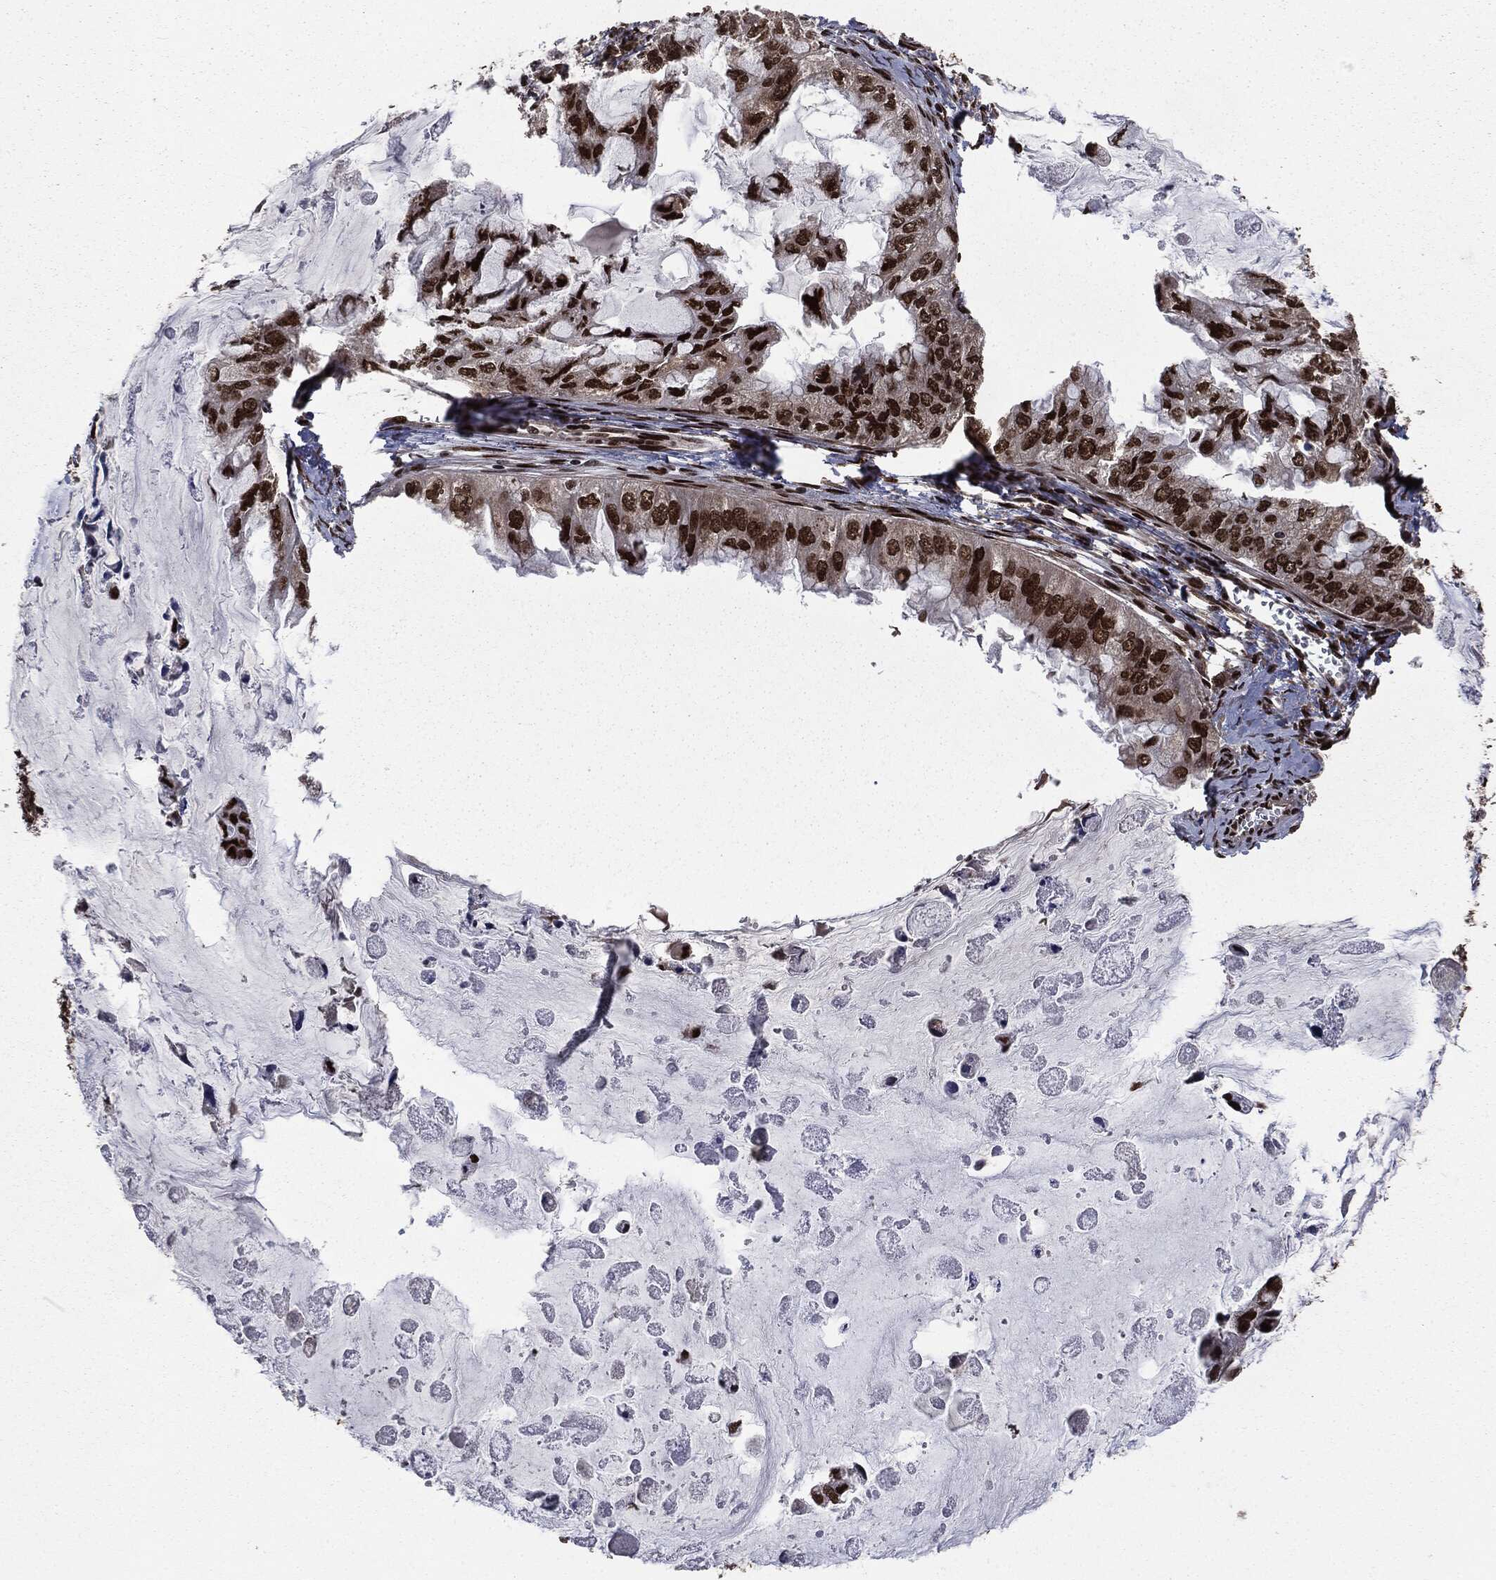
{"staining": {"intensity": "strong", "quantity": ">75%", "location": "nuclear"}, "tissue": "ovarian cancer", "cell_type": "Tumor cells", "image_type": "cancer", "snomed": [{"axis": "morphology", "description": "Cystadenocarcinoma, mucinous, NOS"}, {"axis": "topography", "description": "Ovary"}], "caption": "Strong nuclear protein staining is seen in approximately >75% of tumor cells in ovarian cancer.", "gene": "DVL2", "patient": {"sex": "female", "age": 72}}